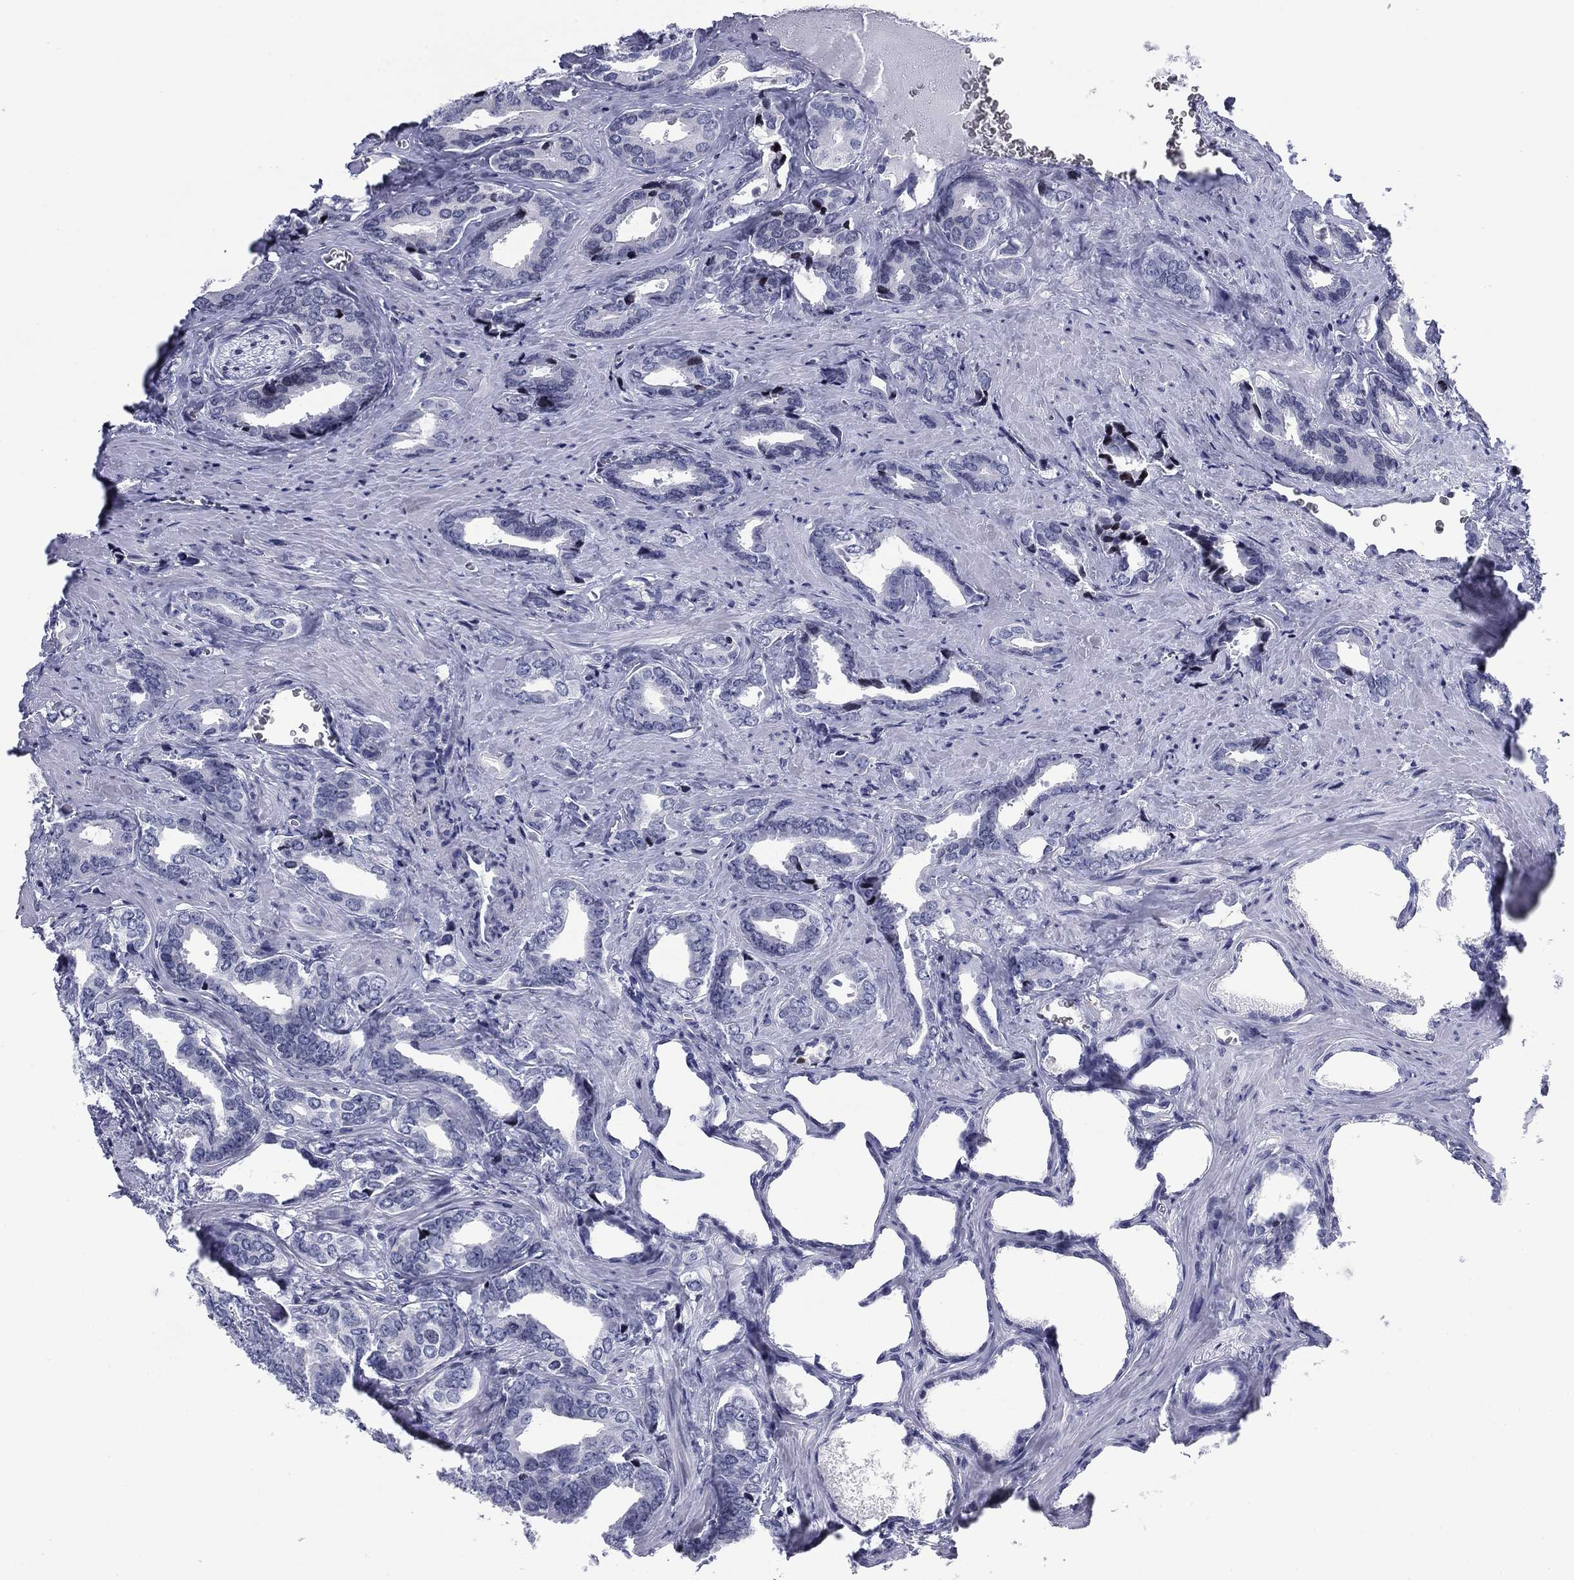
{"staining": {"intensity": "negative", "quantity": "none", "location": "none"}, "tissue": "prostate cancer", "cell_type": "Tumor cells", "image_type": "cancer", "snomed": [{"axis": "morphology", "description": "Adenocarcinoma, NOS"}, {"axis": "topography", "description": "Prostate"}], "caption": "Prostate adenocarcinoma was stained to show a protein in brown. There is no significant expression in tumor cells. (Immunohistochemistry, brightfield microscopy, high magnification).", "gene": "CCDC144A", "patient": {"sex": "male", "age": 66}}